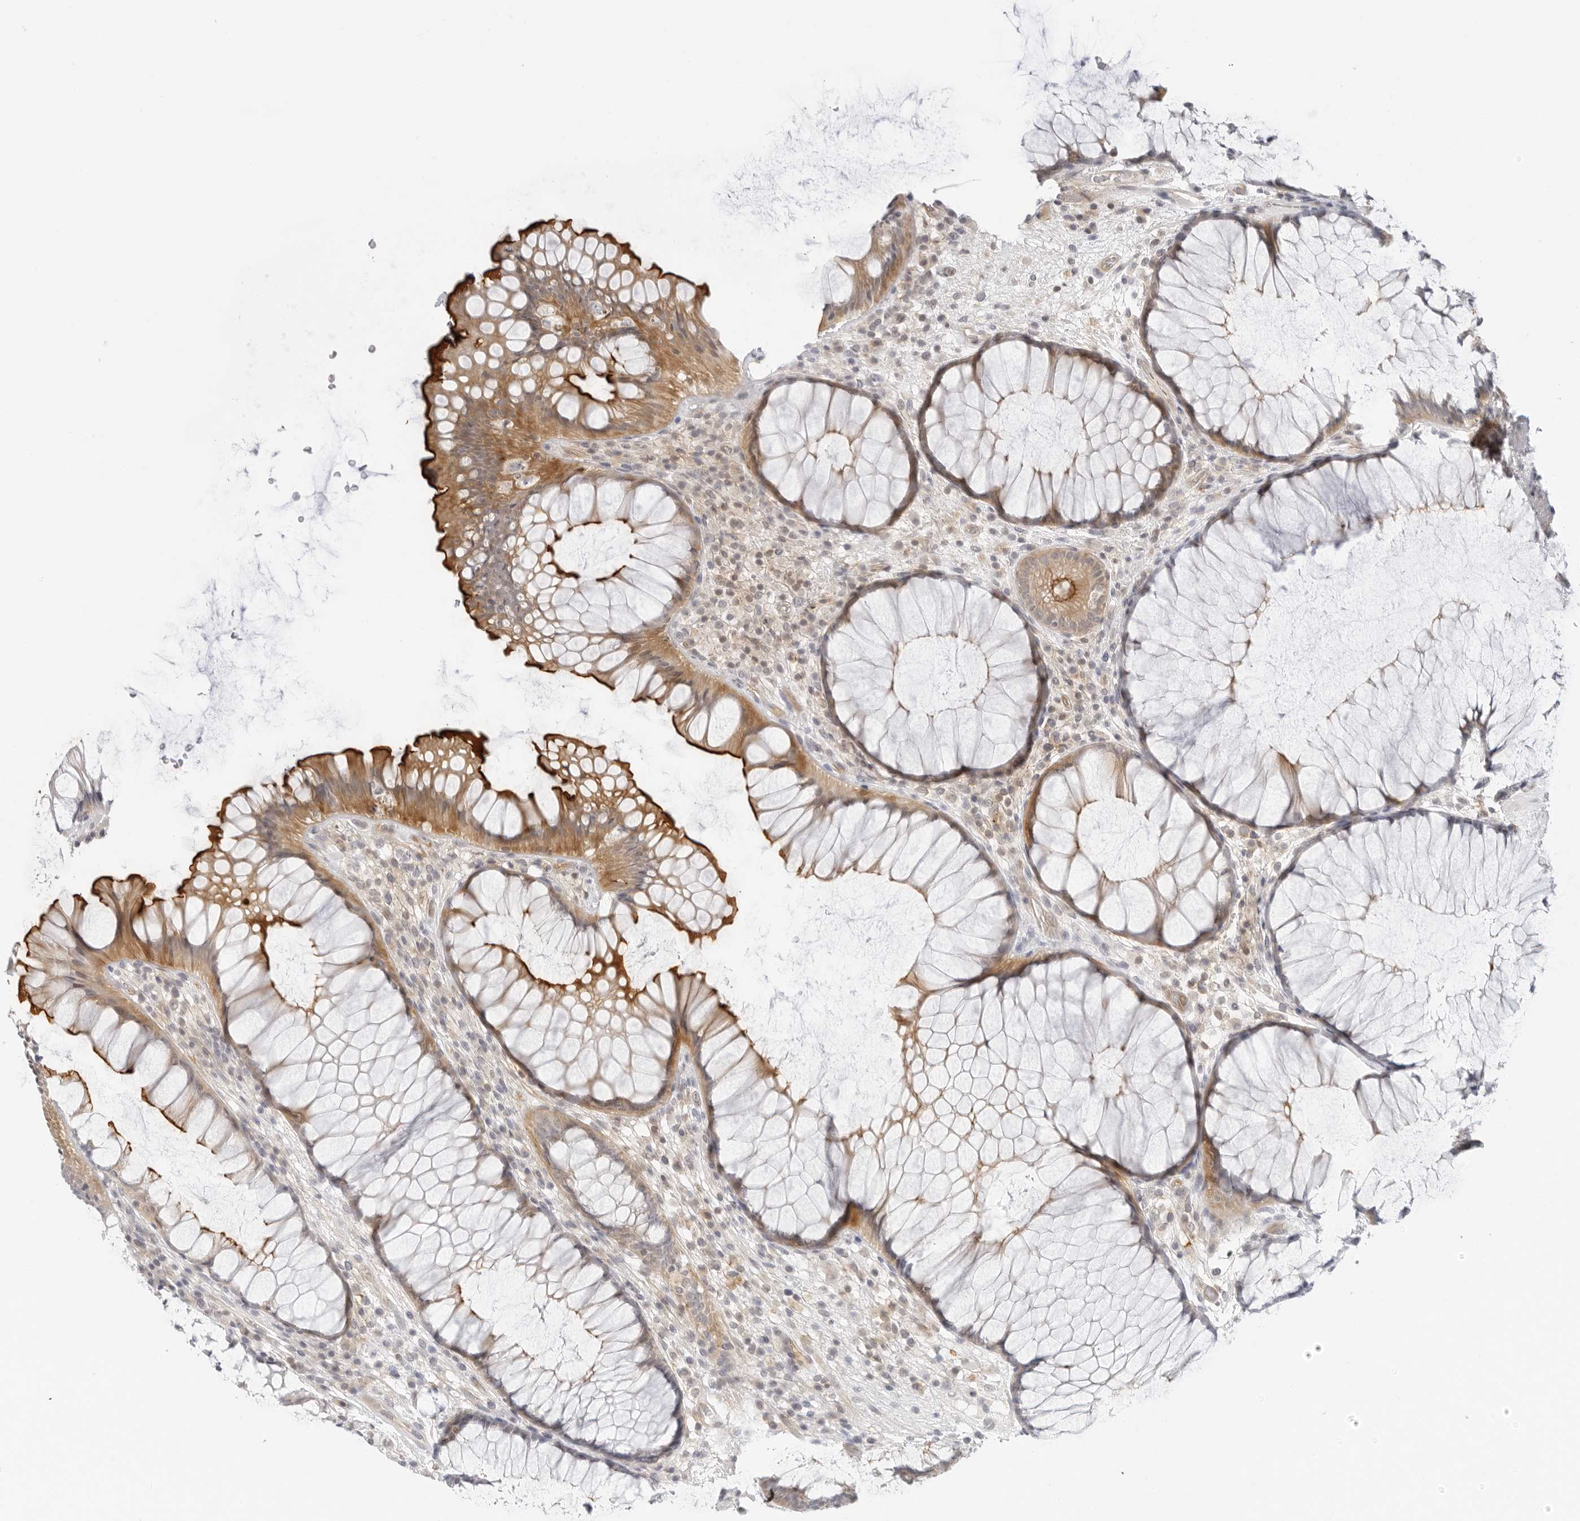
{"staining": {"intensity": "strong", "quantity": "25%-75%", "location": "cytoplasmic/membranous"}, "tissue": "rectum", "cell_type": "Glandular cells", "image_type": "normal", "snomed": [{"axis": "morphology", "description": "Normal tissue, NOS"}, {"axis": "topography", "description": "Rectum"}], "caption": "Strong cytoplasmic/membranous expression for a protein is appreciated in about 25%-75% of glandular cells of normal rectum using immunohistochemistry.", "gene": "OSCP1", "patient": {"sex": "male", "age": 51}}